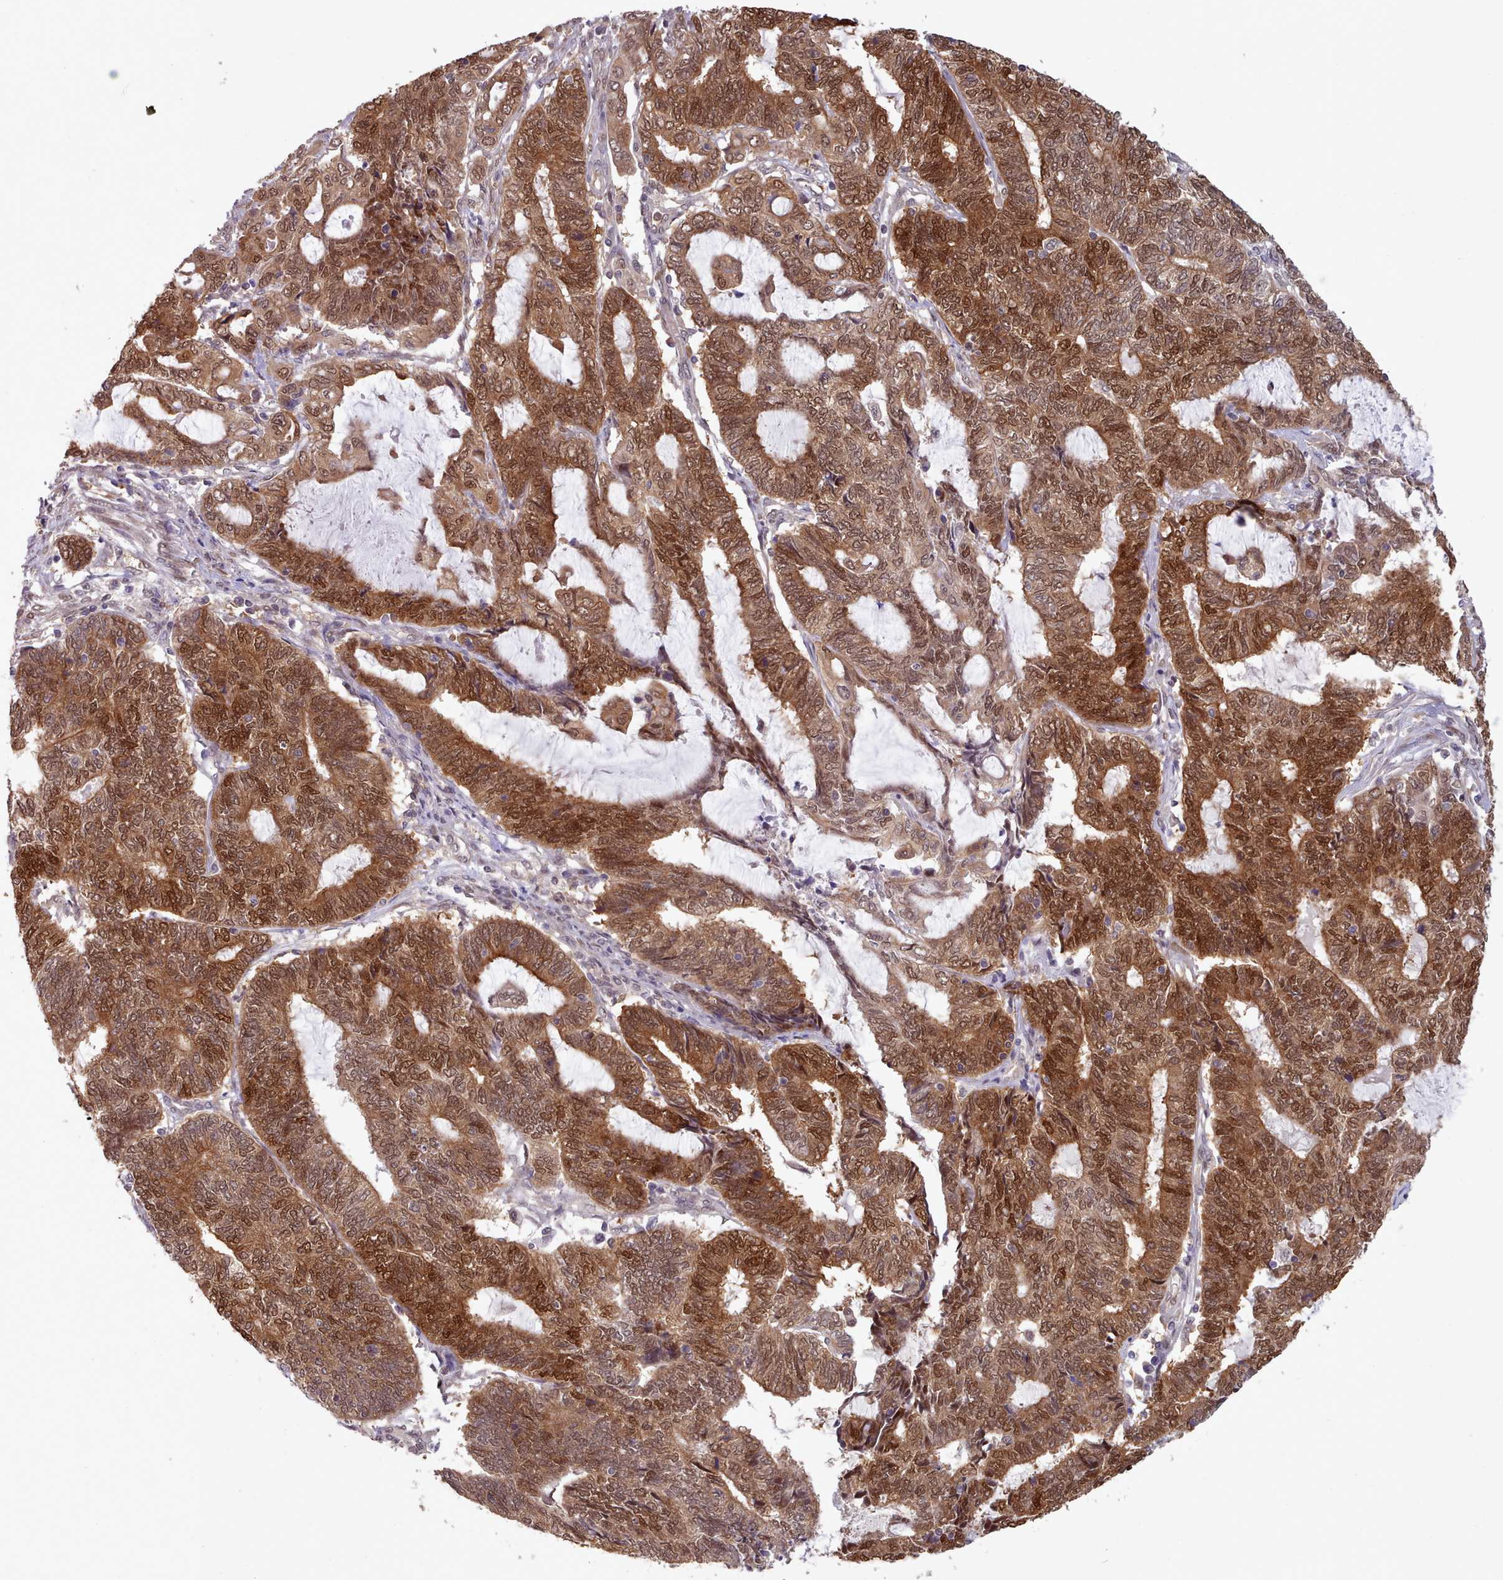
{"staining": {"intensity": "strong", "quantity": ">75%", "location": "cytoplasmic/membranous,nuclear"}, "tissue": "endometrial cancer", "cell_type": "Tumor cells", "image_type": "cancer", "snomed": [{"axis": "morphology", "description": "Adenocarcinoma, NOS"}, {"axis": "topography", "description": "Uterus"}, {"axis": "topography", "description": "Endometrium"}], "caption": "Immunohistochemical staining of human adenocarcinoma (endometrial) shows high levels of strong cytoplasmic/membranous and nuclear protein staining in about >75% of tumor cells.", "gene": "CES3", "patient": {"sex": "female", "age": 70}}